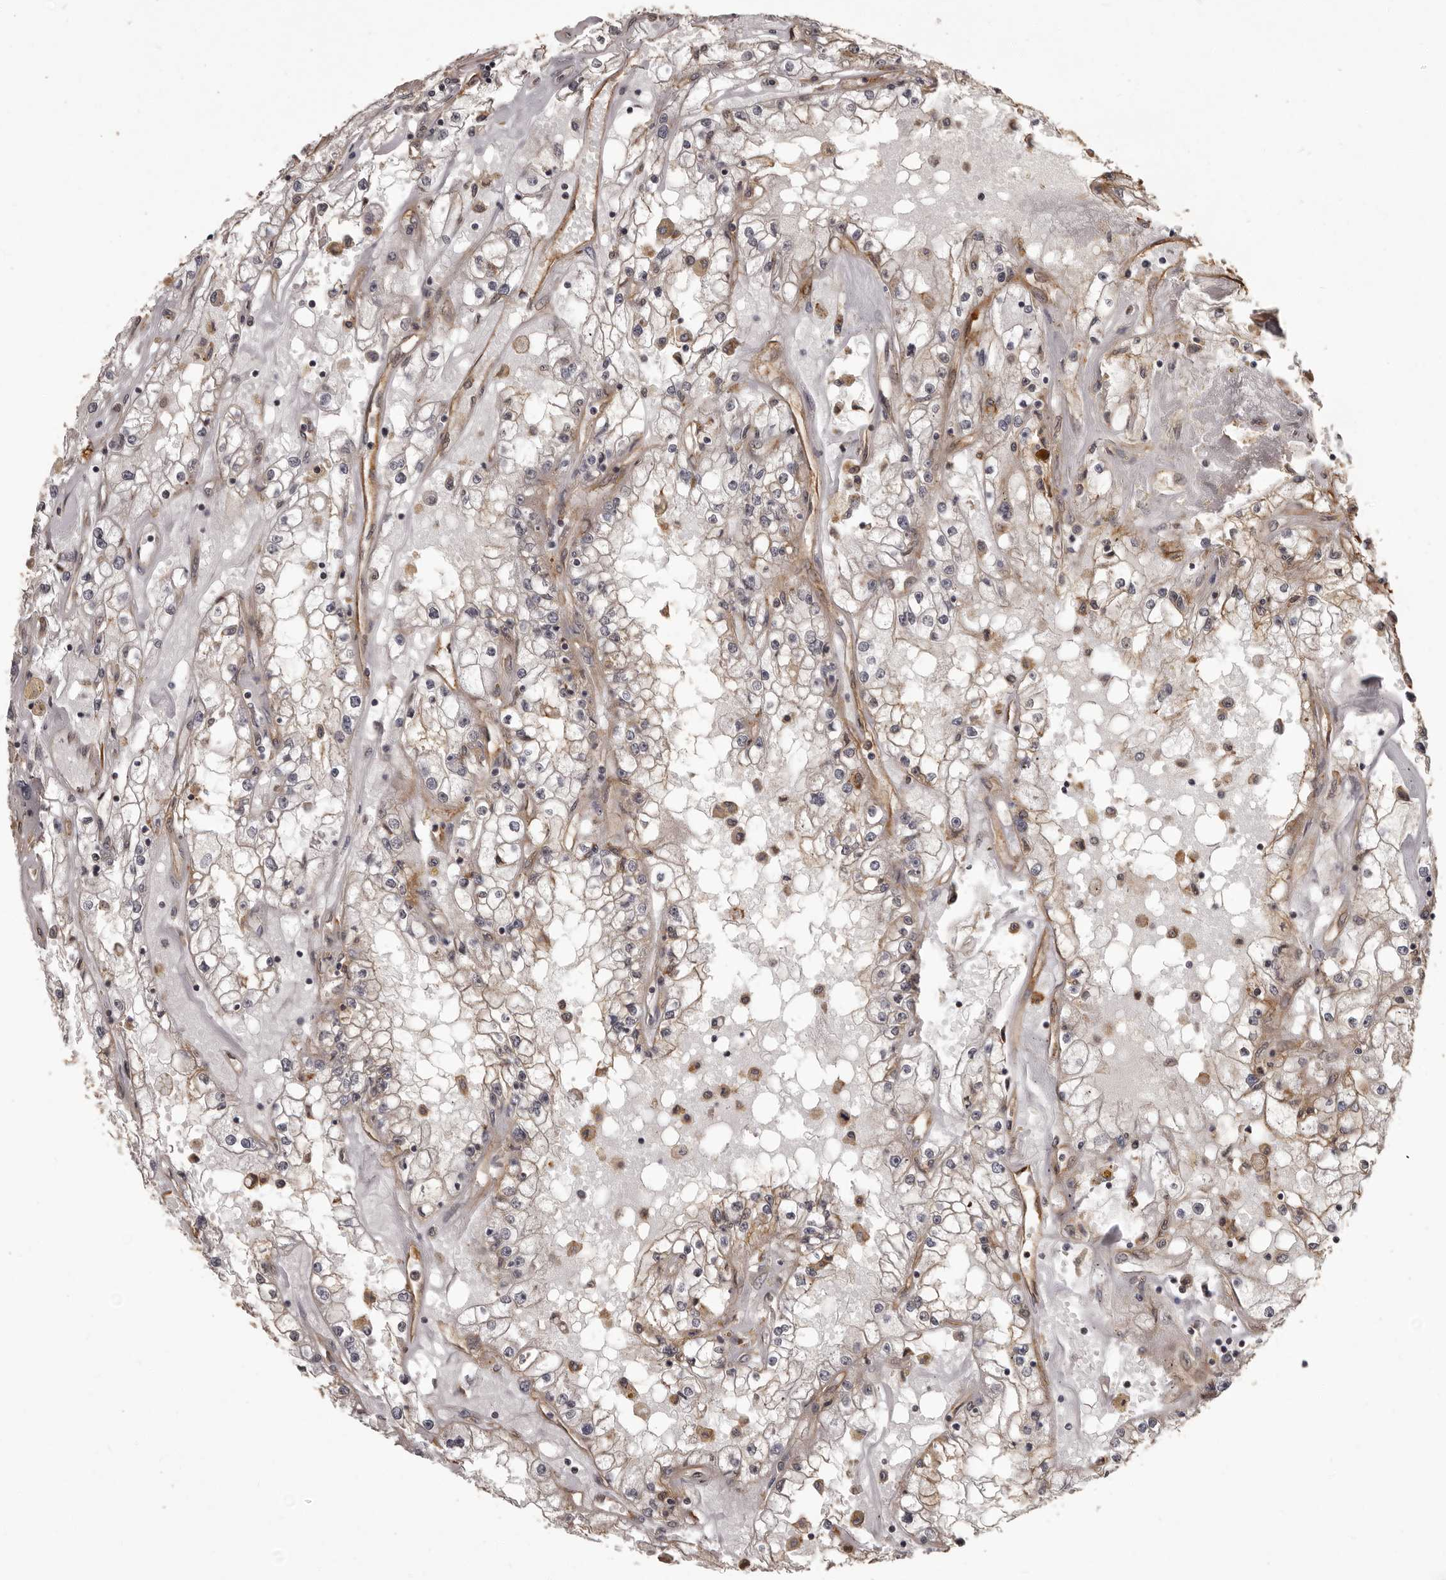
{"staining": {"intensity": "negative", "quantity": "none", "location": "none"}, "tissue": "renal cancer", "cell_type": "Tumor cells", "image_type": "cancer", "snomed": [{"axis": "morphology", "description": "Adenocarcinoma, NOS"}, {"axis": "topography", "description": "Kidney"}], "caption": "Protein analysis of renal cancer reveals no significant staining in tumor cells.", "gene": "SLITRK6", "patient": {"sex": "male", "age": 56}}